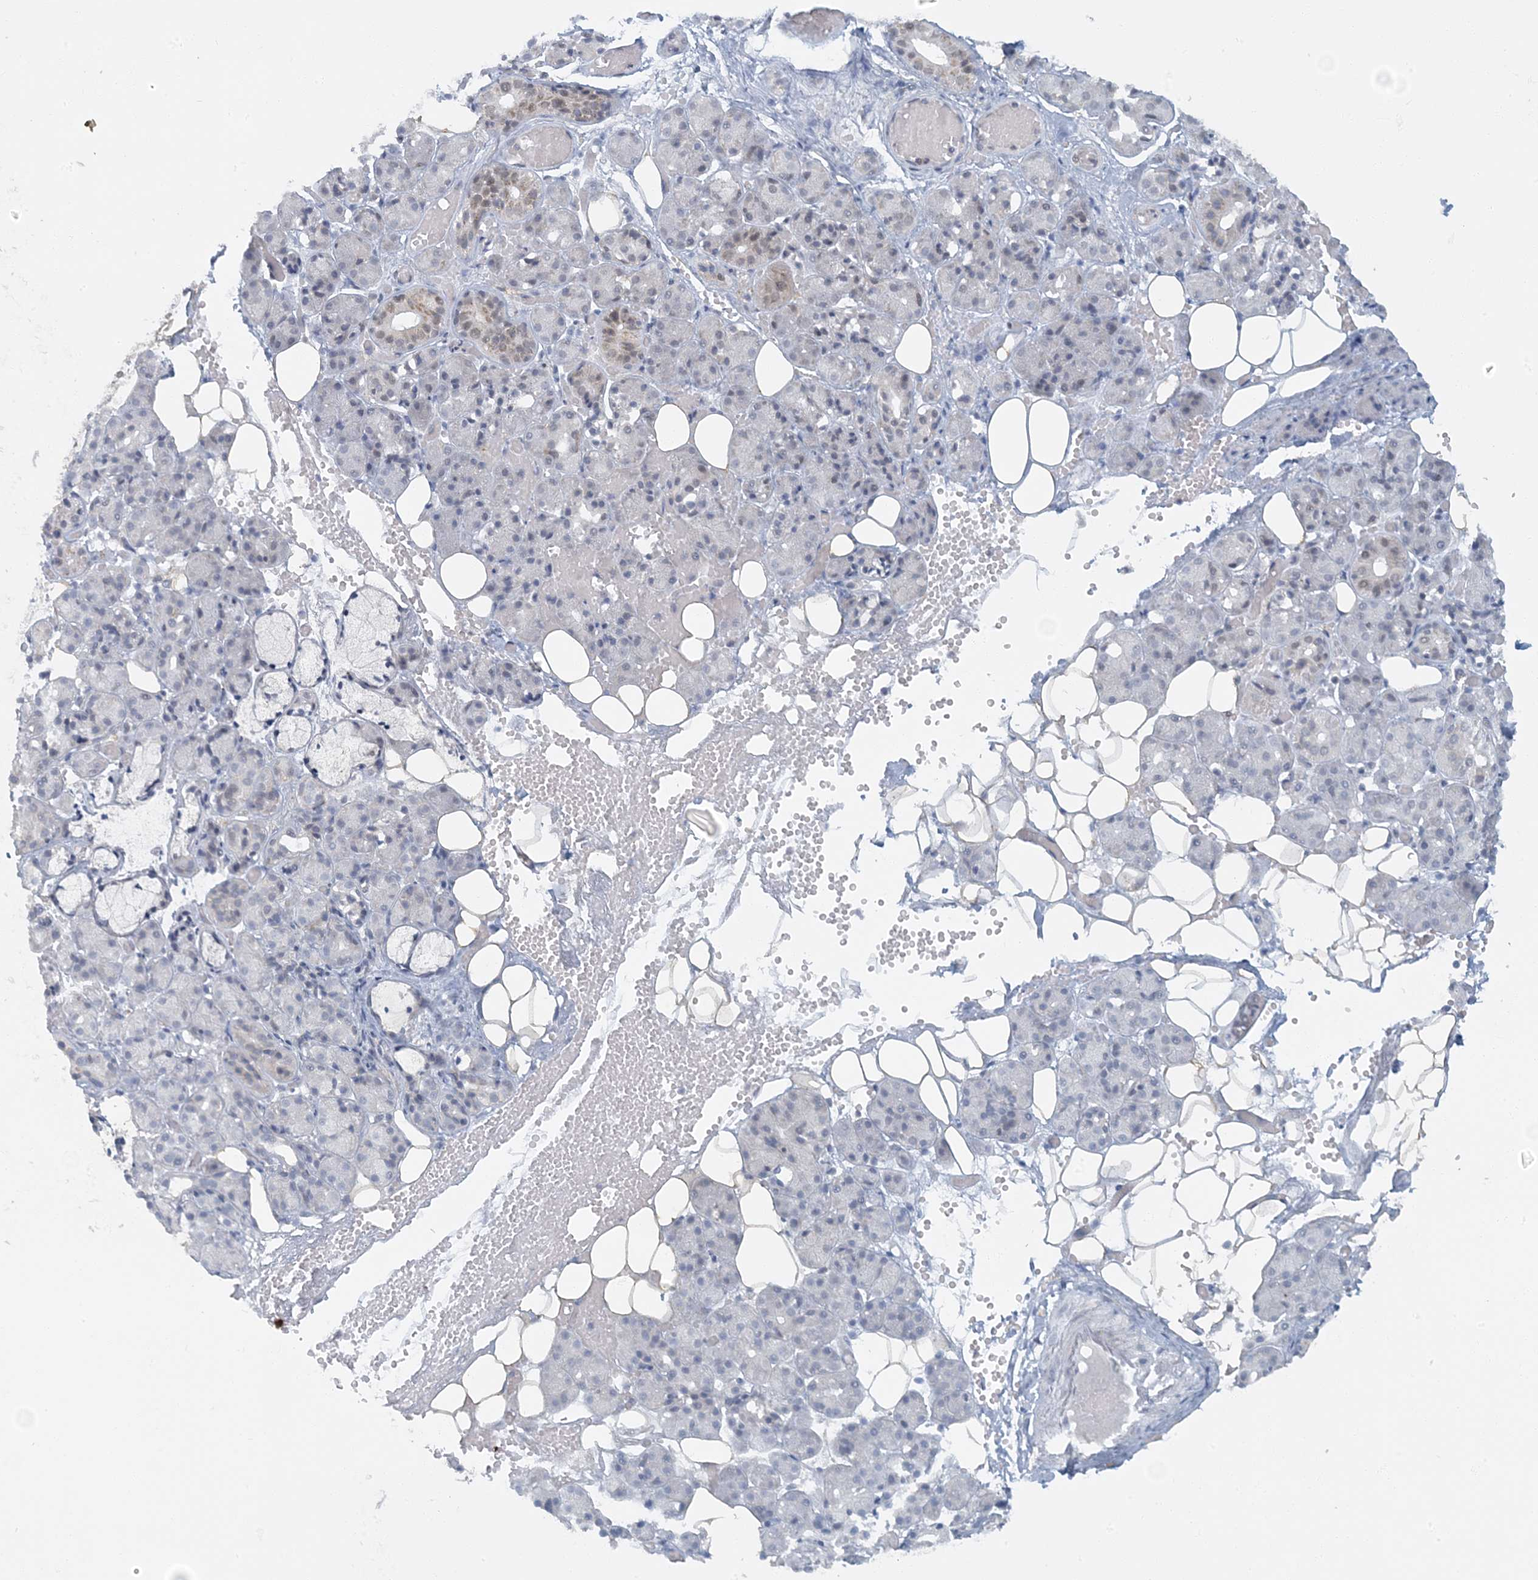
{"staining": {"intensity": "moderate", "quantity": "25%-75%", "location": "nuclear"}, "tissue": "salivary gland", "cell_type": "Glandular cells", "image_type": "normal", "snomed": [{"axis": "morphology", "description": "Normal tissue, NOS"}, {"axis": "topography", "description": "Salivary gland"}], "caption": "The histopathology image displays immunohistochemical staining of normal salivary gland. There is moderate nuclear expression is present in approximately 25%-75% of glandular cells.", "gene": "AK9", "patient": {"sex": "male", "age": 63}}